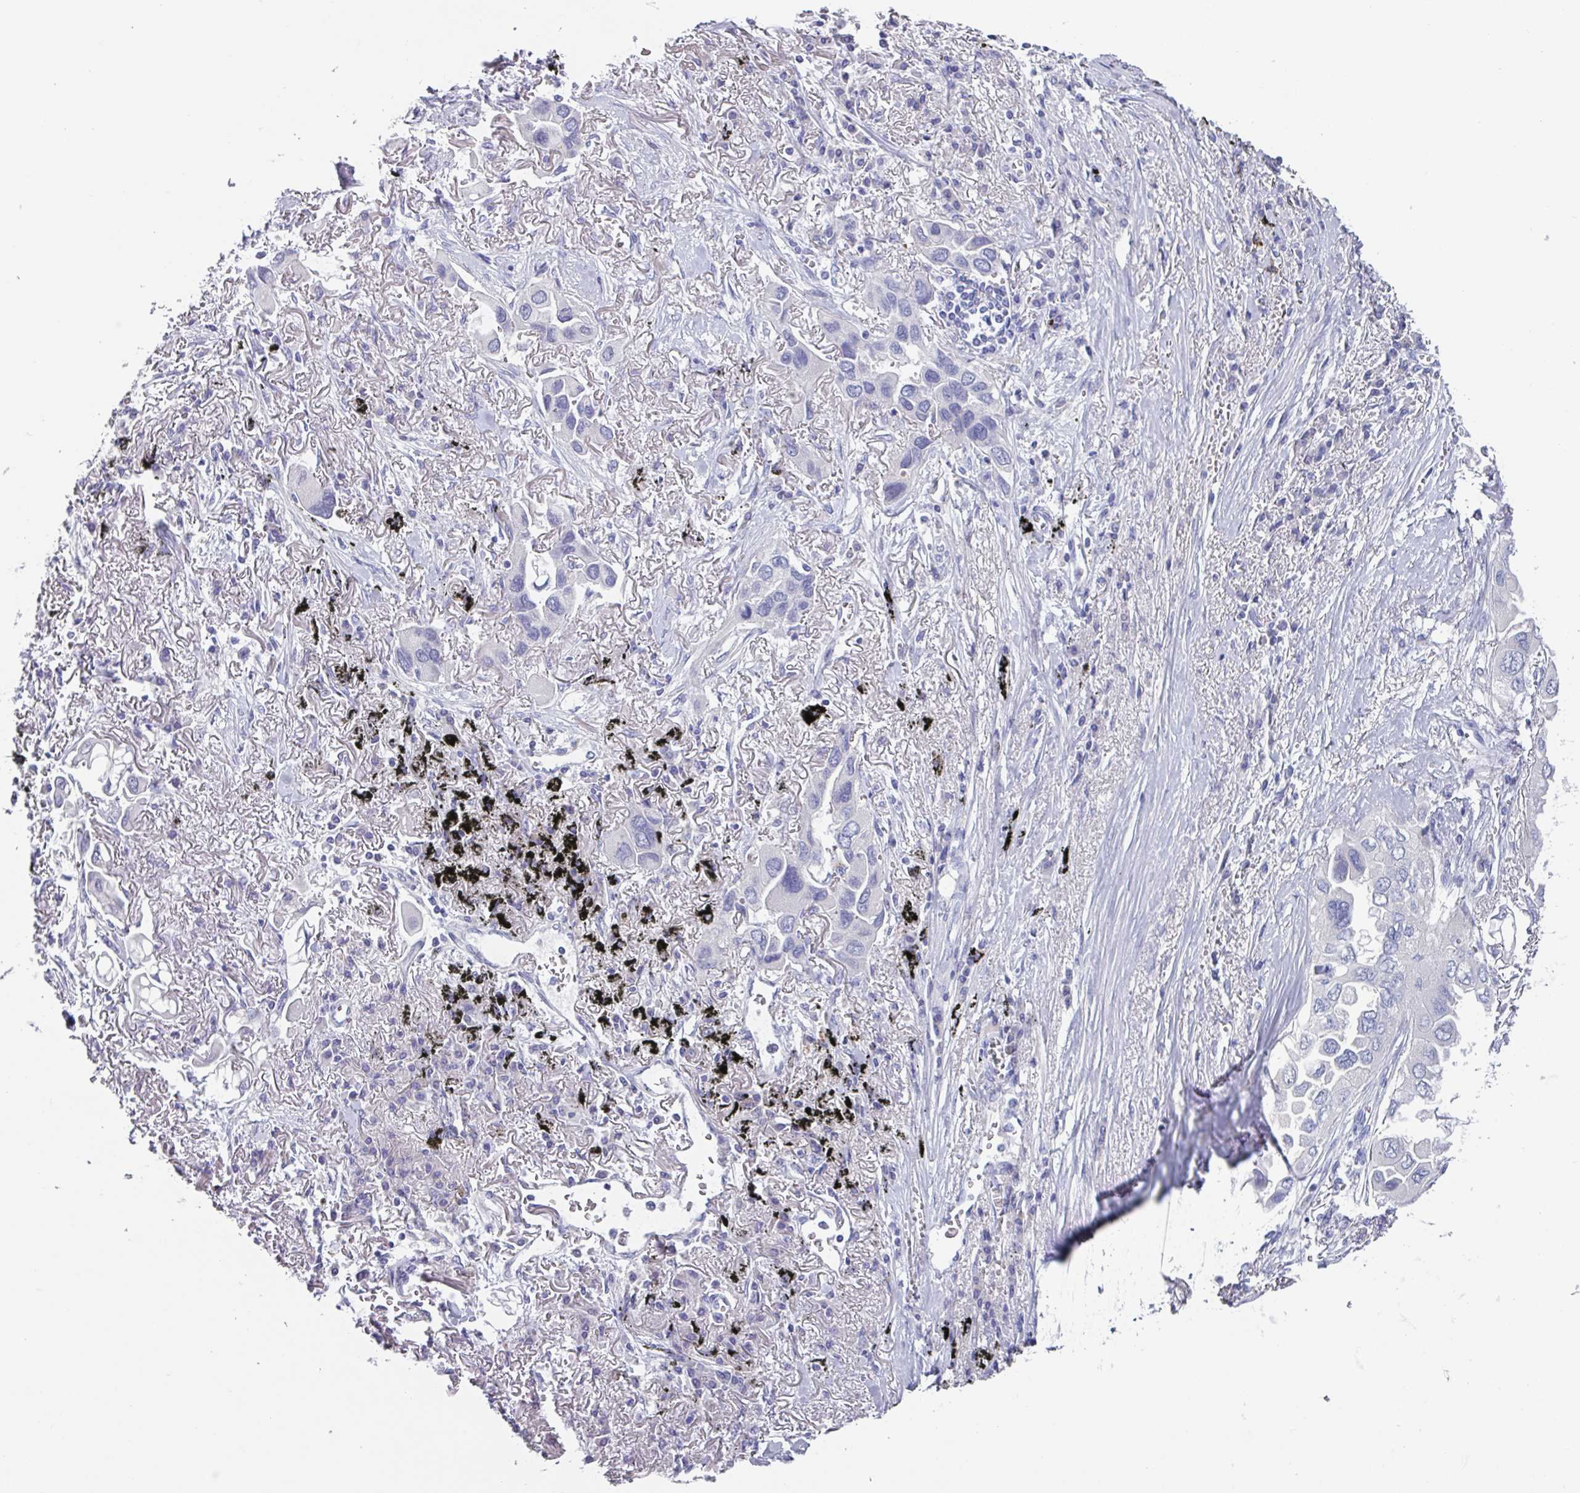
{"staining": {"intensity": "negative", "quantity": "none", "location": "none"}, "tissue": "lung cancer", "cell_type": "Tumor cells", "image_type": "cancer", "snomed": [{"axis": "morphology", "description": "Adenocarcinoma, NOS"}, {"axis": "topography", "description": "Lung"}], "caption": "Lung adenocarcinoma was stained to show a protein in brown. There is no significant staining in tumor cells.", "gene": "OR2T10", "patient": {"sex": "female", "age": 76}}